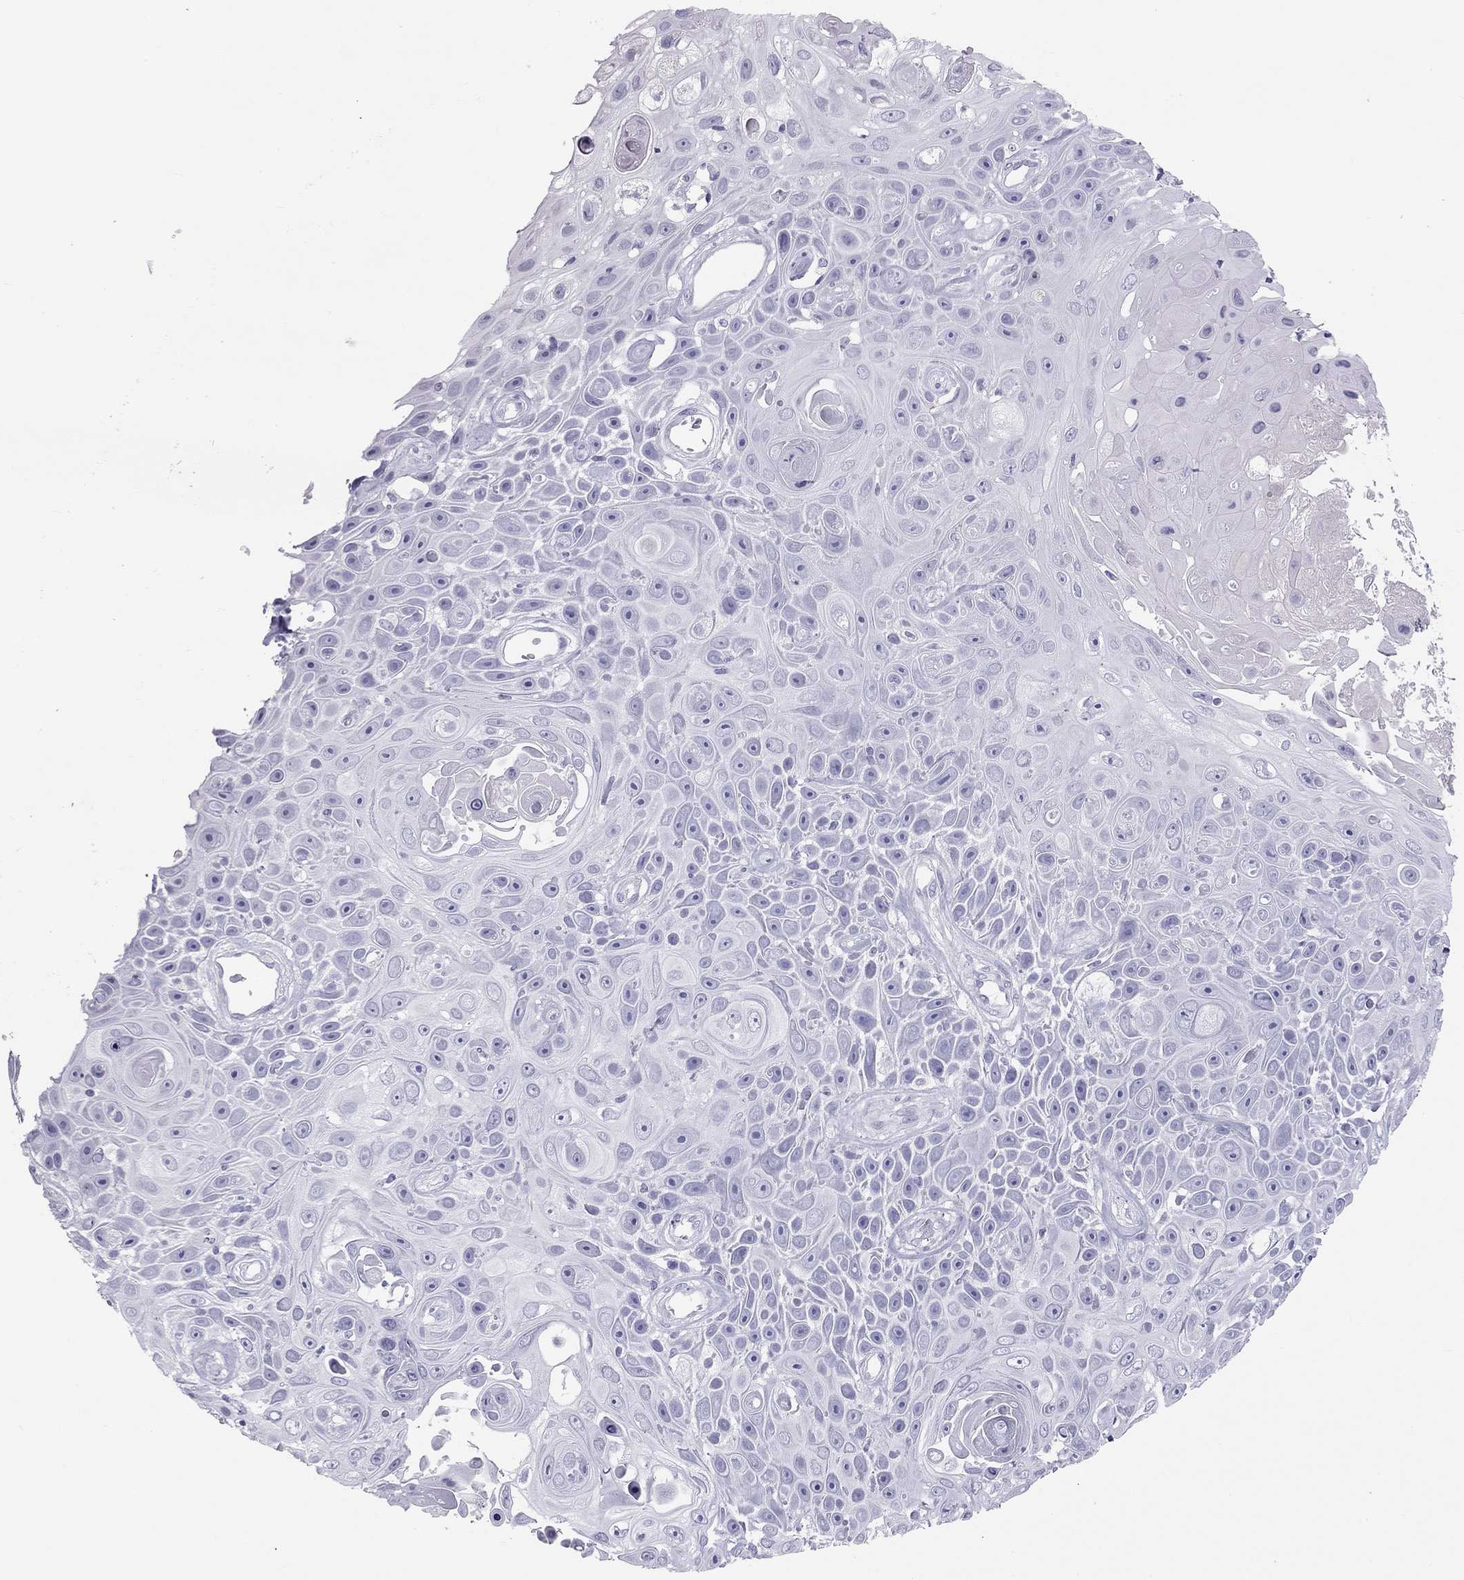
{"staining": {"intensity": "negative", "quantity": "none", "location": "none"}, "tissue": "skin cancer", "cell_type": "Tumor cells", "image_type": "cancer", "snomed": [{"axis": "morphology", "description": "Squamous cell carcinoma, NOS"}, {"axis": "topography", "description": "Skin"}], "caption": "Protein analysis of skin cancer reveals no significant staining in tumor cells.", "gene": "KLRG1", "patient": {"sex": "male", "age": 82}}